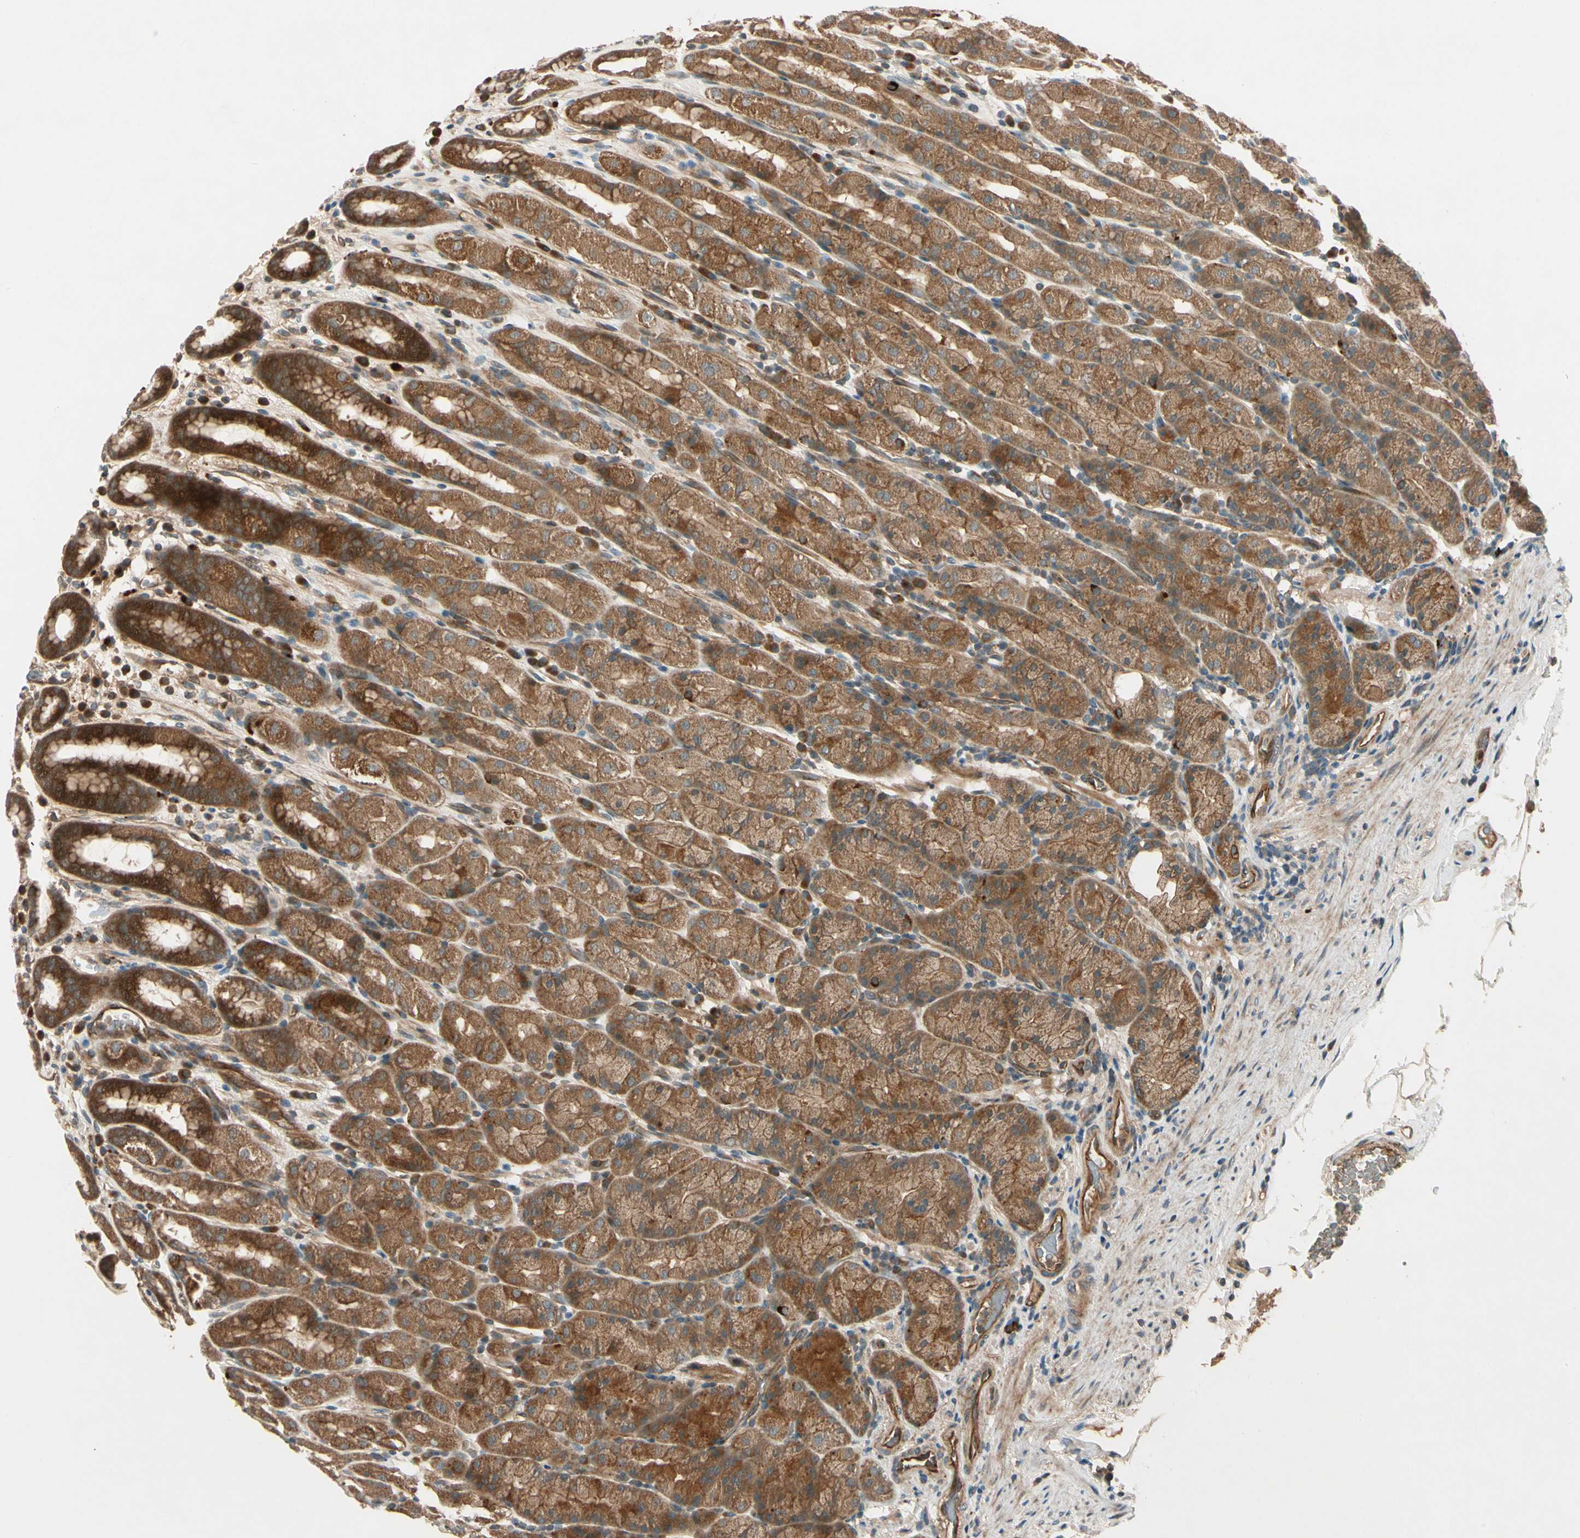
{"staining": {"intensity": "strong", "quantity": ">75%", "location": "cytoplasmic/membranous"}, "tissue": "stomach", "cell_type": "Glandular cells", "image_type": "normal", "snomed": [{"axis": "morphology", "description": "Normal tissue, NOS"}, {"axis": "topography", "description": "Stomach, upper"}], "caption": "Protein staining of unremarkable stomach displays strong cytoplasmic/membranous positivity in about >75% of glandular cells. (DAB (3,3'-diaminobenzidine) IHC, brown staining for protein, blue staining for nuclei).", "gene": "ACVR1C", "patient": {"sex": "male", "age": 68}}